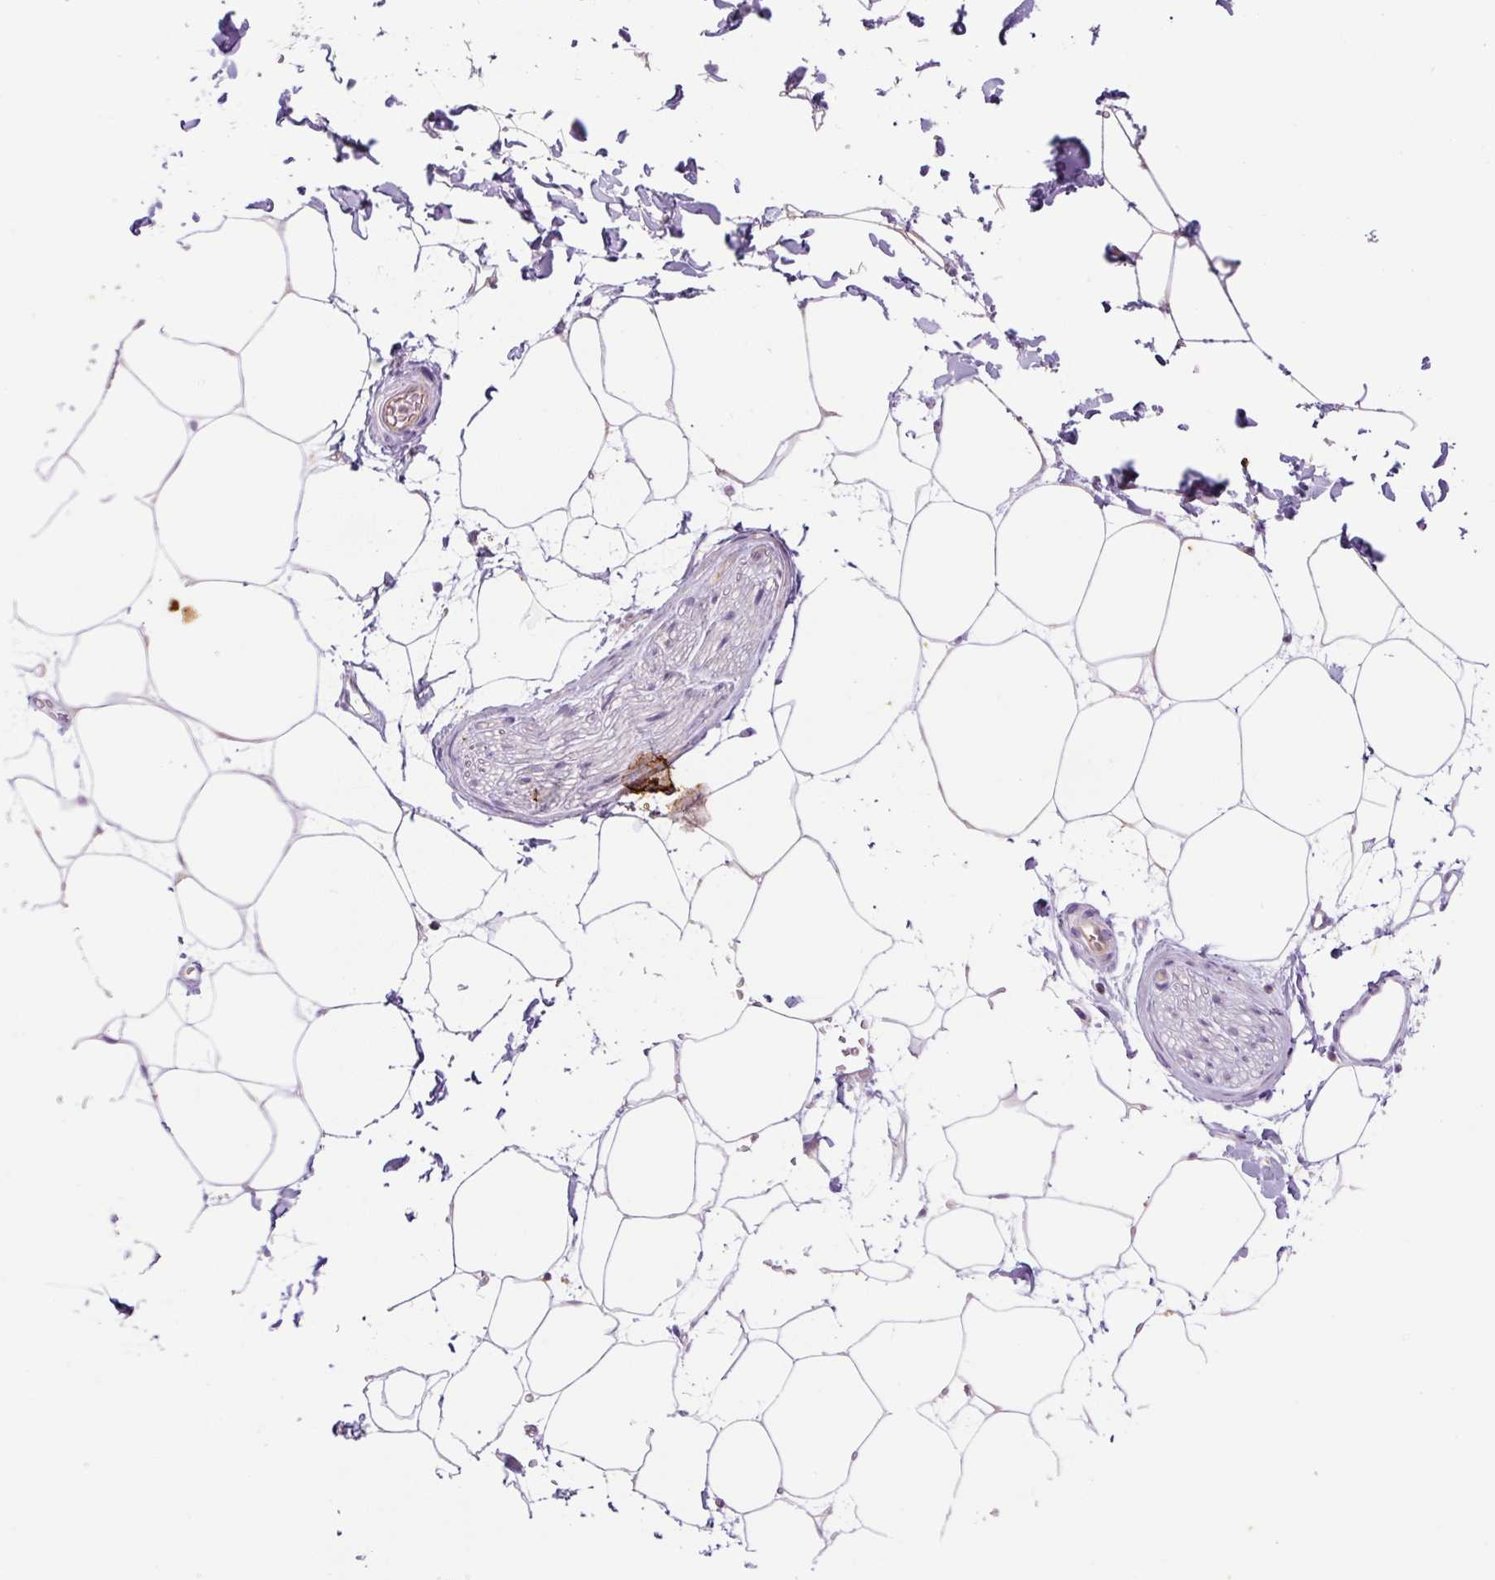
{"staining": {"intensity": "negative", "quantity": "none", "location": "none"}, "tissue": "adipose tissue", "cell_type": "Adipocytes", "image_type": "normal", "snomed": [{"axis": "morphology", "description": "Normal tissue, NOS"}, {"axis": "topography", "description": "Adipose tissue"}, {"axis": "topography", "description": "Vascular tissue"}, {"axis": "topography", "description": "Rectum"}, {"axis": "topography", "description": "Peripheral nerve tissue"}], "caption": "A photomicrograph of adipose tissue stained for a protein demonstrates no brown staining in adipocytes. (Brightfield microscopy of DAB immunohistochemistry (IHC) at high magnification).", "gene": "SPSB2", "patient": {"sex": "female", "age": 69}}